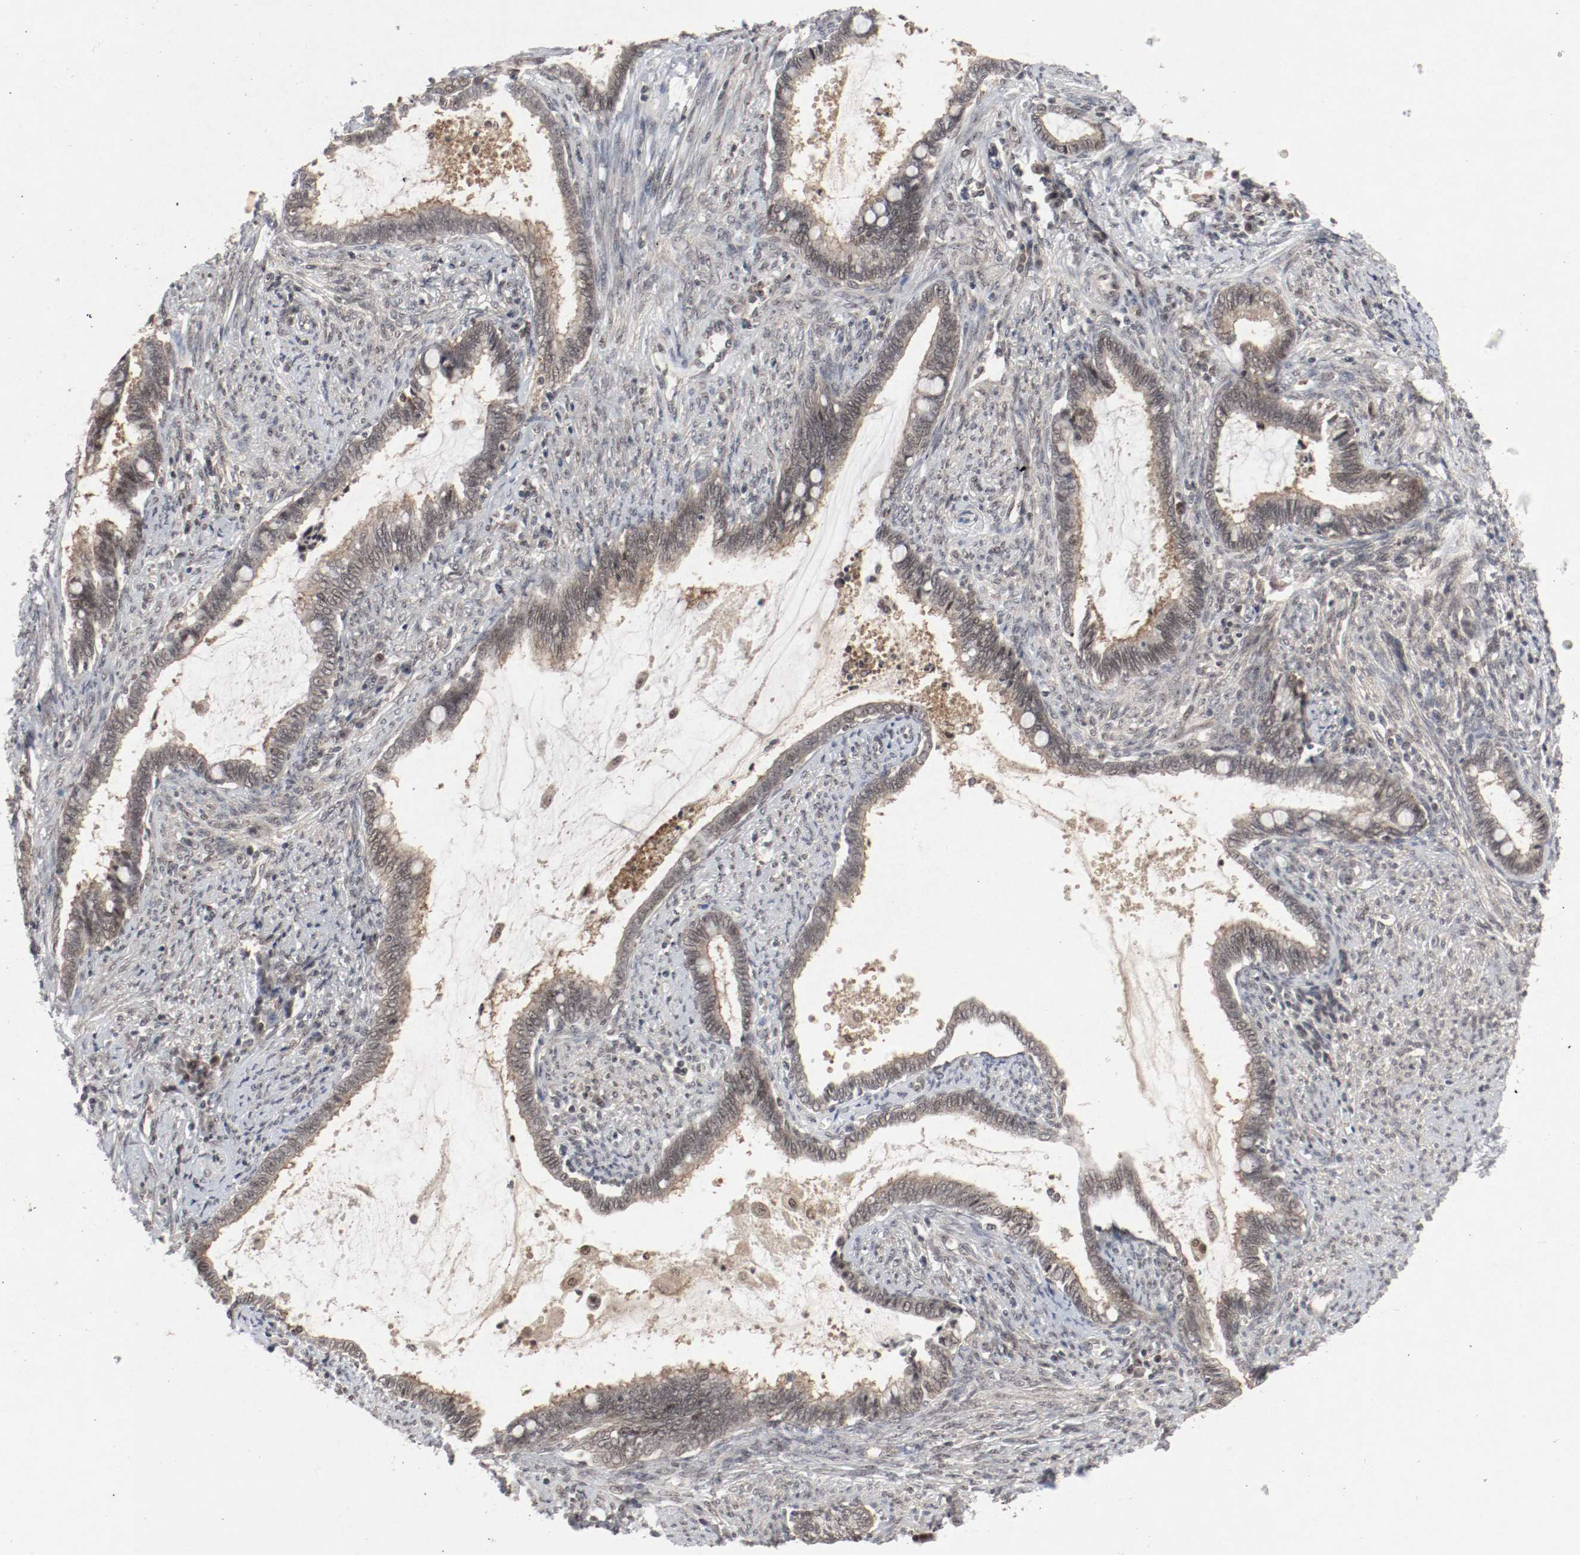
{"staining": {"intensity": "weak", "quantity": ">75%", "location": "cytoplasmic/membranous,nuclear"}, "tissue": "cervical cancer", "cell_type": "Tumor cells", "image_type": "cancer", "snomed": [{"axis": "morphology", "description": "Adenocarcinoma, NOS"}, {"axis": "topography", "description": "Cervix"}], "caption": "Cervical adenocarcinoma stained for a protein exhibits weak cytoplasmic/membranous and nuclear positivity in tumor cells.", "gene": "CSNK2B", "patient": {"sex": "female", "age": 44}}